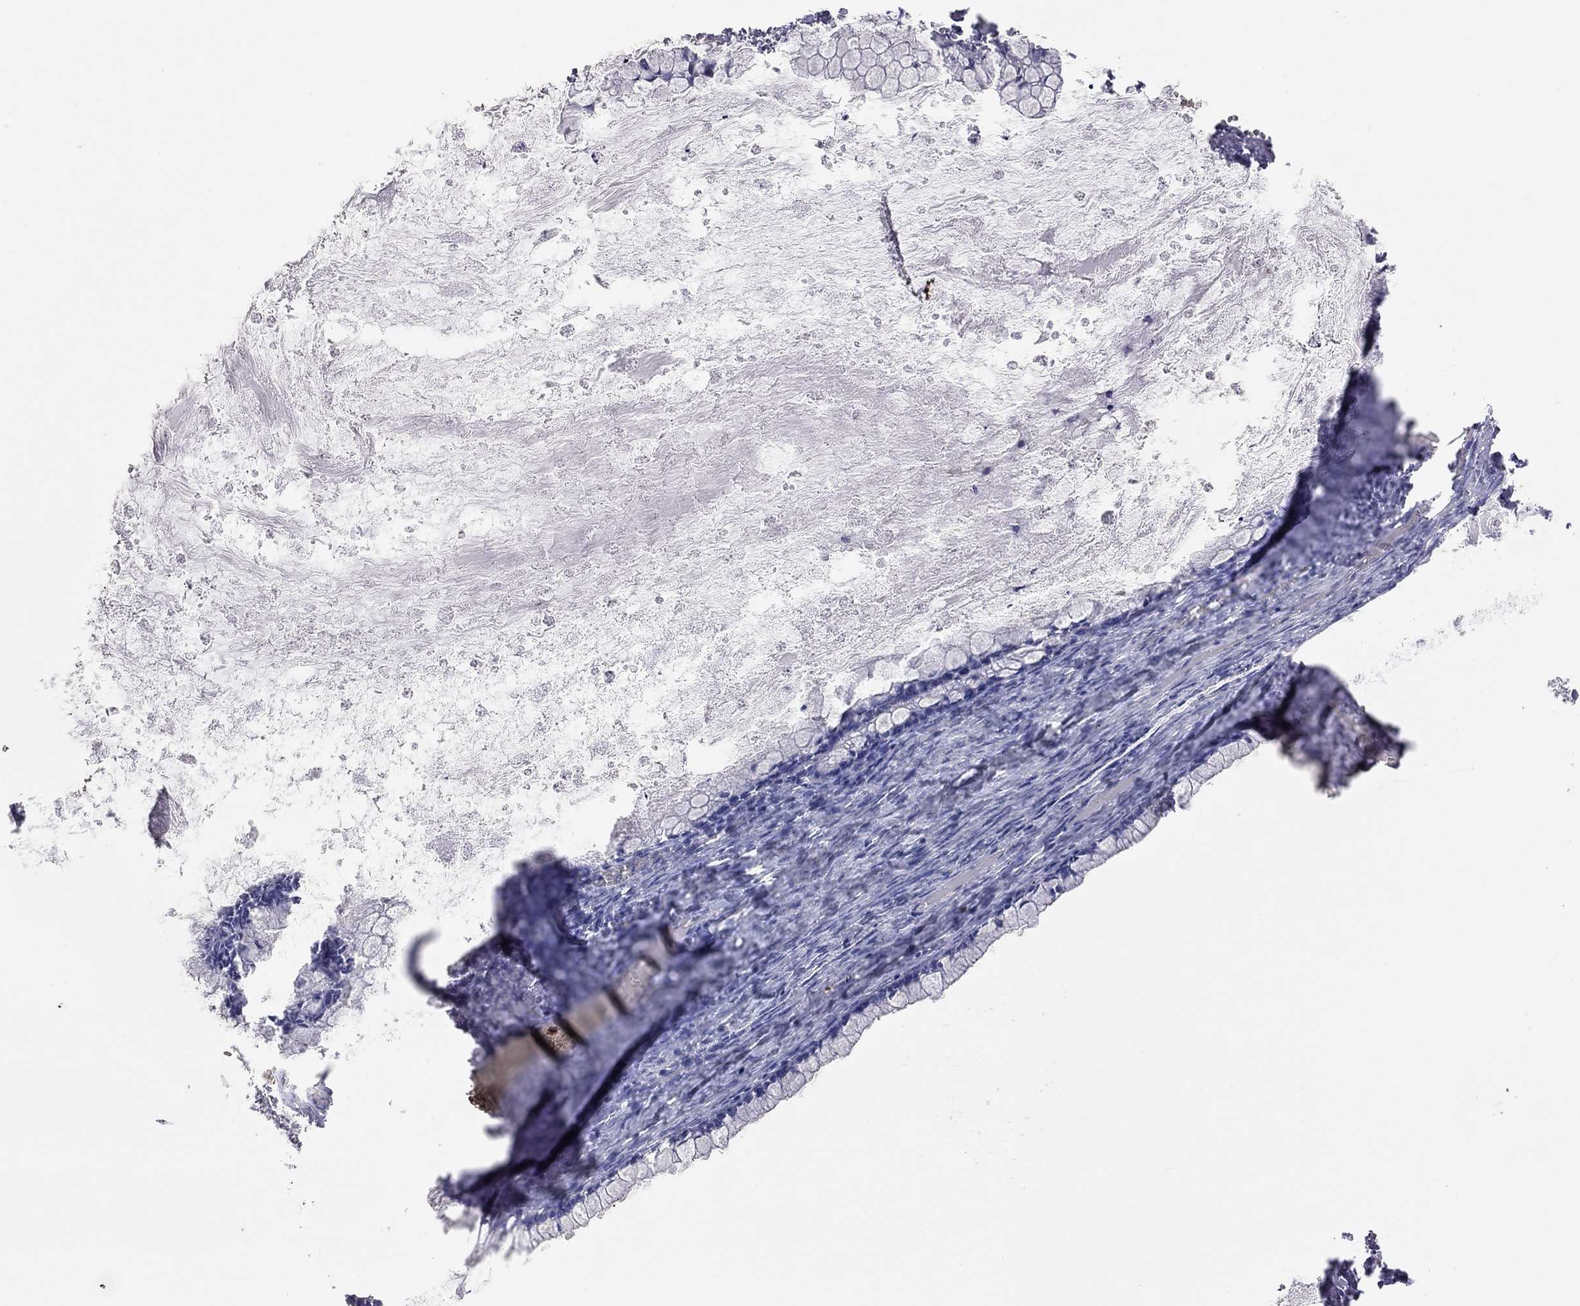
{"staining": {"intensity": "negative", "quantity": "none", "location": "none"}, "tissue": "ovarian cancer", "cell_type": "Tumor cells", "image_type": "cancer", "snomed": [{"axis": "morphology", "description": "Cystadenocarcinoma, mucinous, NOS"}, {"axis": "topography", "description": "Ovary"}], "caption": "Protein analysis of ovarian mucinous cystadenocarcinoma displays no significant positivity in tumor cells.", "gene": "ADCYAP1", "patient": {"sex": "female", "age": 67}}